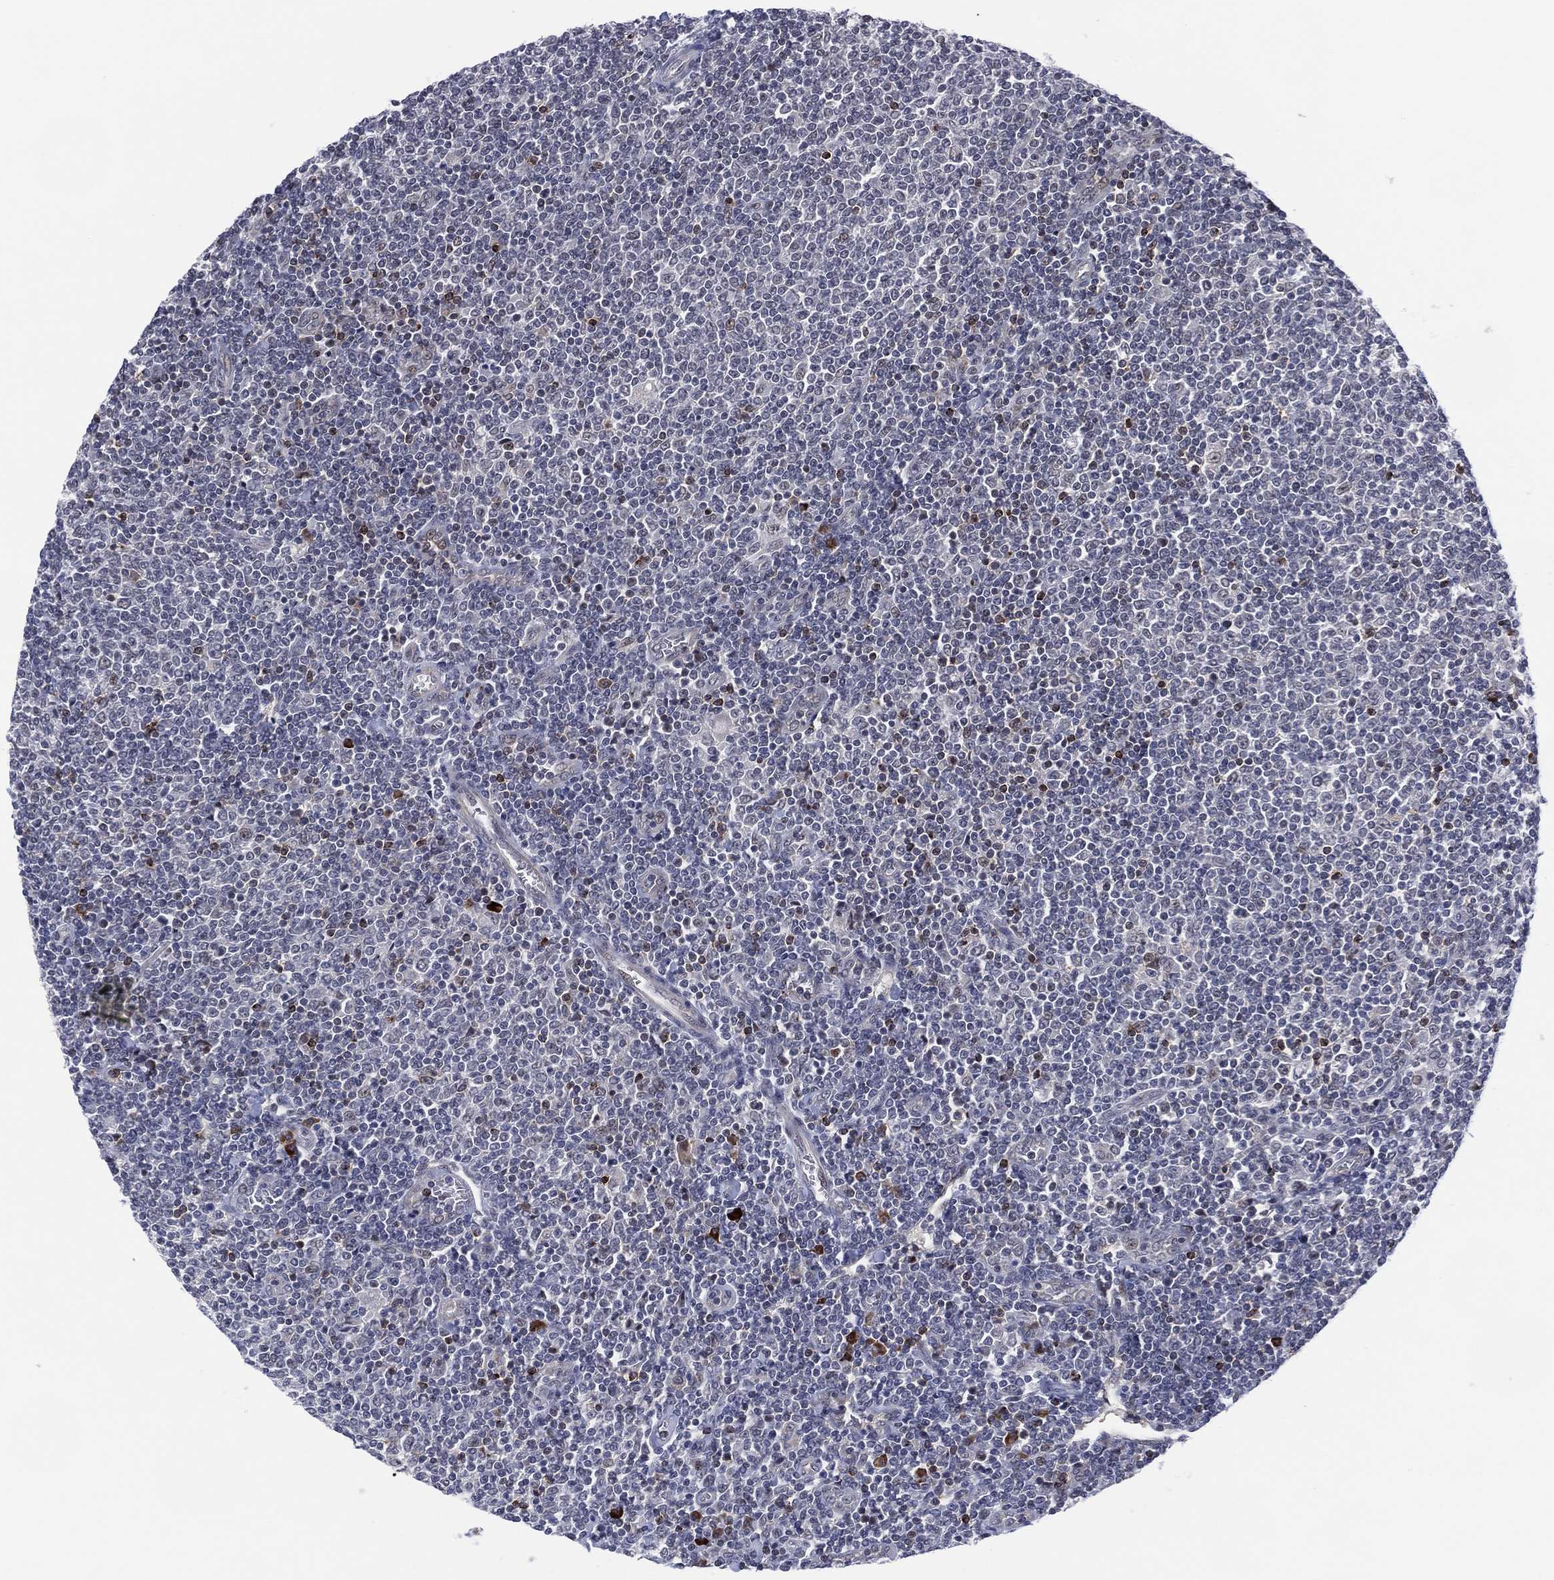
{"staining": {"intensity": "negative", "quantity": "none", "location": "none"}, "tissue": "lymphoma", "cell_type": "Tumor cells", "image_type": "cancer", "snomed": [{"axis": "morphology", "description": "Malignant lymphoma, non-Hodgkin's type, Low grade"}, {"axis": "topography", "description": "Lymph node"}], "caption": "Malignant lymphoma, non-Hodgkin's type (low-grade) was stained to show a protein in brown. There is no significant staining in tumor cells.", "gene": "DPP4", "patient": {"sex": "male", "age": 52}}